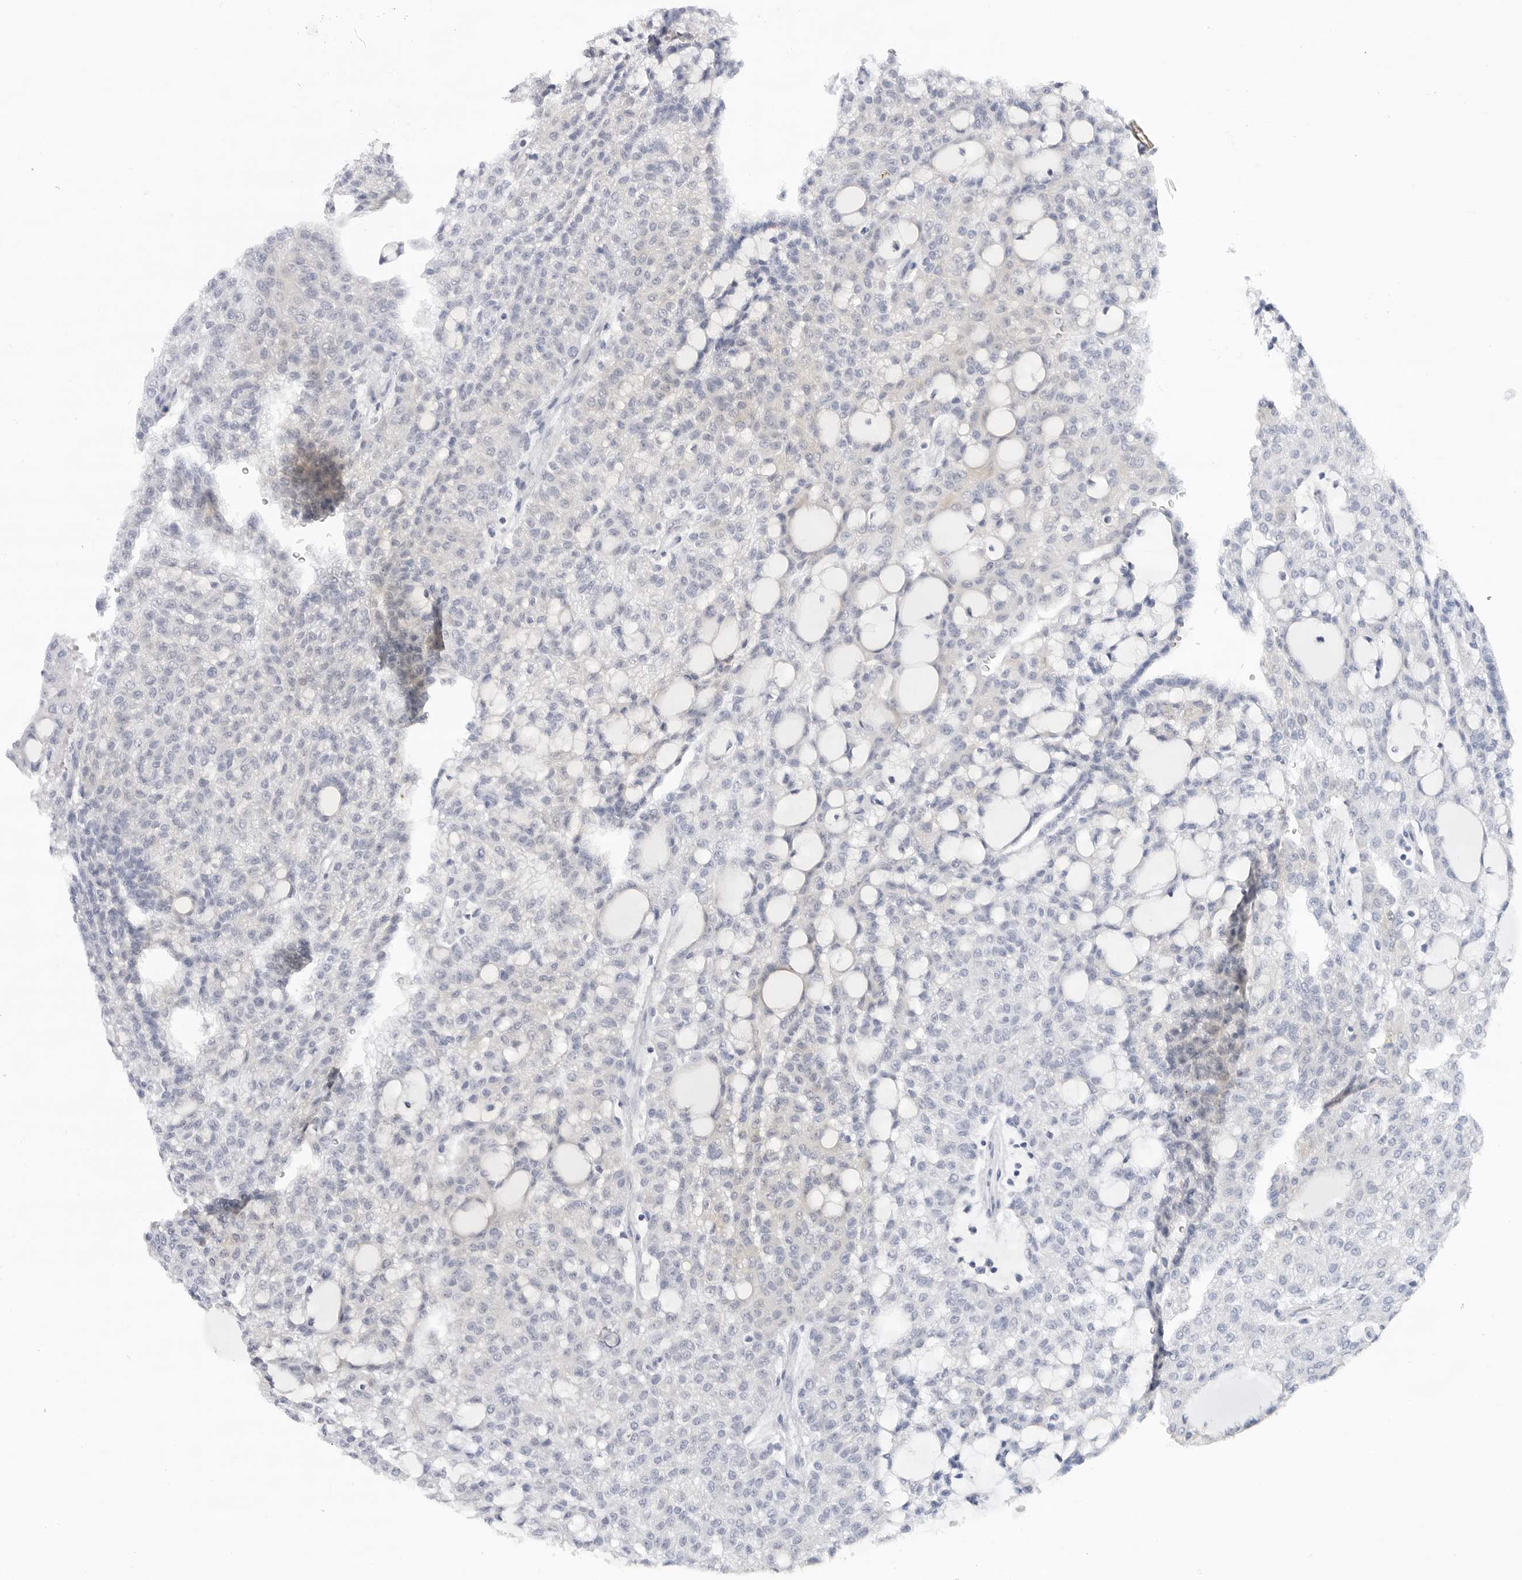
{"staining": {"intensity": "negative", "quantity": "none", "location": "none"}, "tissue": "renal cancer", "cell_type": "Tumor cells", "image_type": "cancer", "snomed": [{"axis": "morphology", "description": "Adenocarcinoma, NOS"}, {"axis": "topography", "description": "Kidney"}], "caption": "Immunohistochemistry (IHC) of human renal adenocarcinoma displays no staining in tumor cells.", "gene": "SLC19A1", "patient": {"sex": "male", "age": 63}}